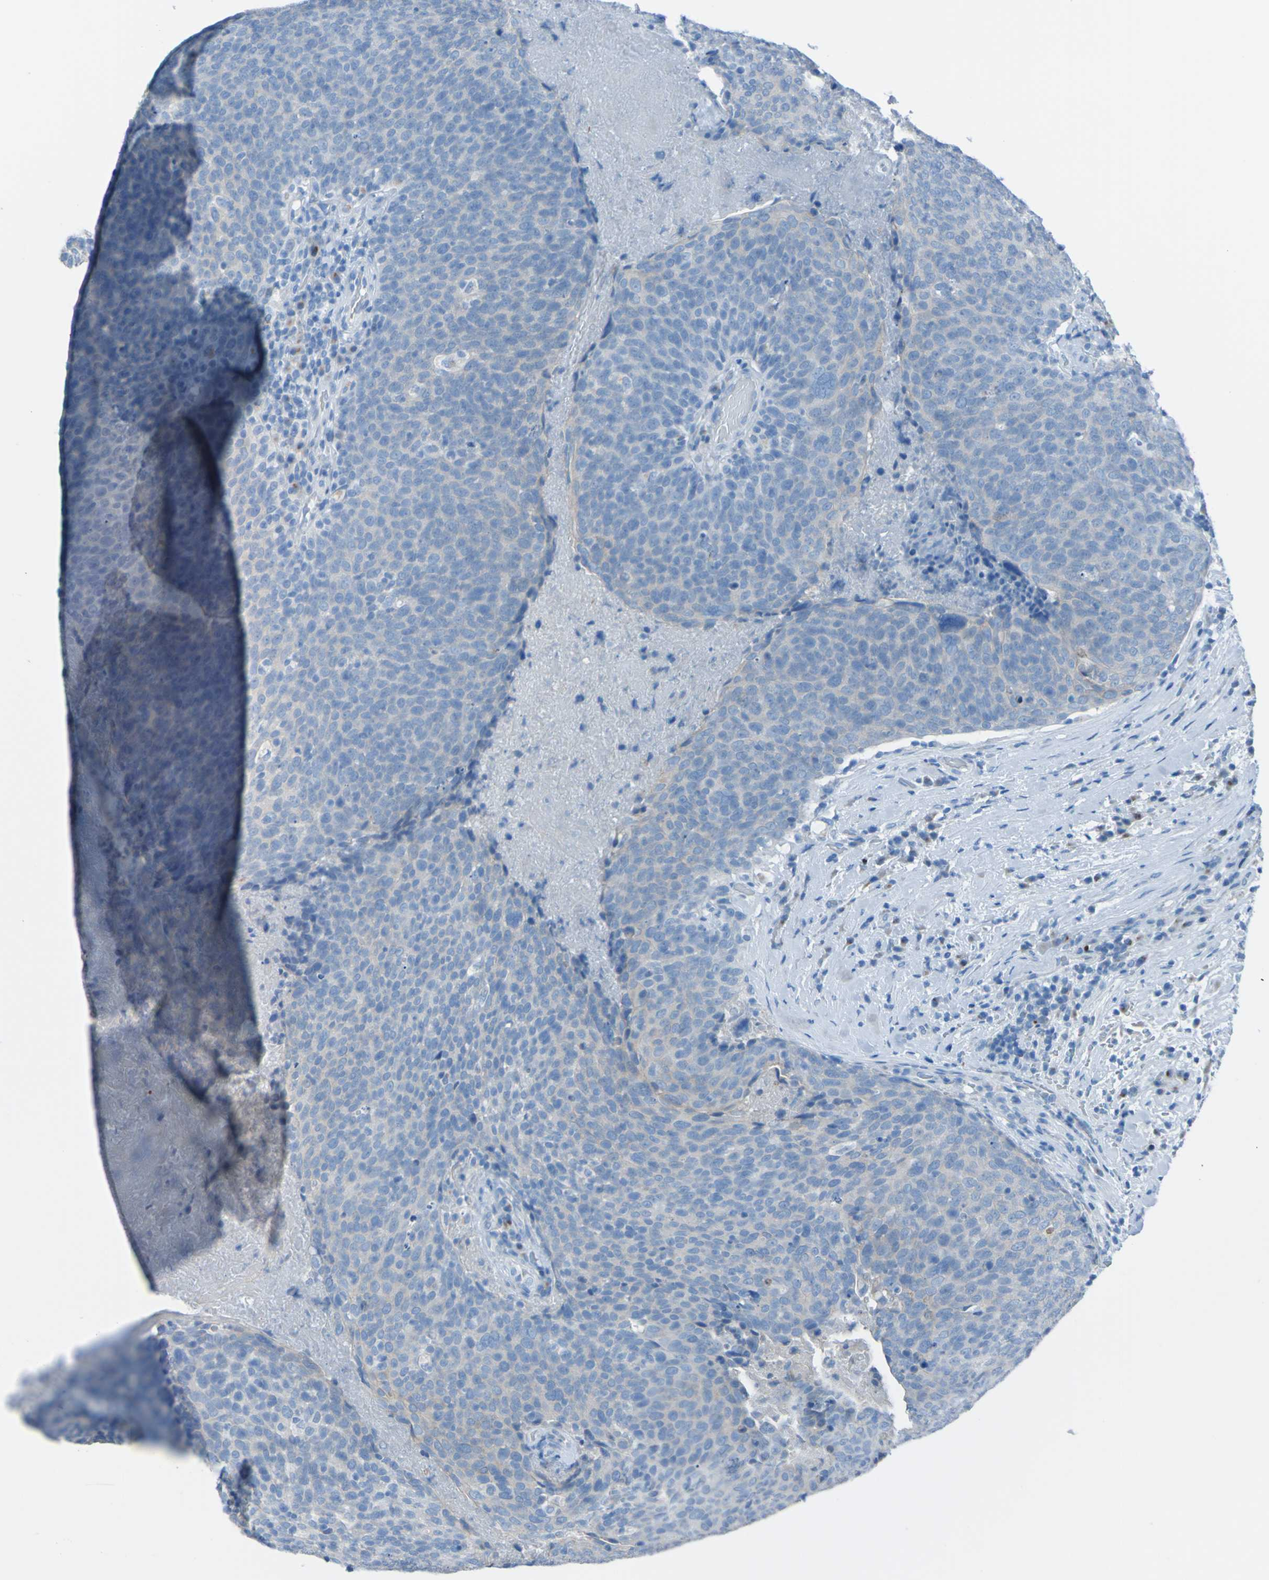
{"staining": {"intensity": "negative", "quantity": "none", "location": "none"}, "tissue": "head and neck cancer", "cell_type": "Tumor cells", "image_type": "cancer", "snomed": [{"axis": "morphology", "description": "Squamous cell carcinoma, NOS"}, {"axis": "morphology", "description": "Squamous cell carcinoma, metastatic, NOS"}, {"axis": "topography", "description": "Lymph node"}, {"axis": "topography", "description": "Head-Neck"}], "caption": "Squamous cell carcinoma (head and neck) stained for a protein using IHC demonstrates no expression tumor cells.", "gene": "ACMSD", "patient": {"sex": "male", "age": 62}}